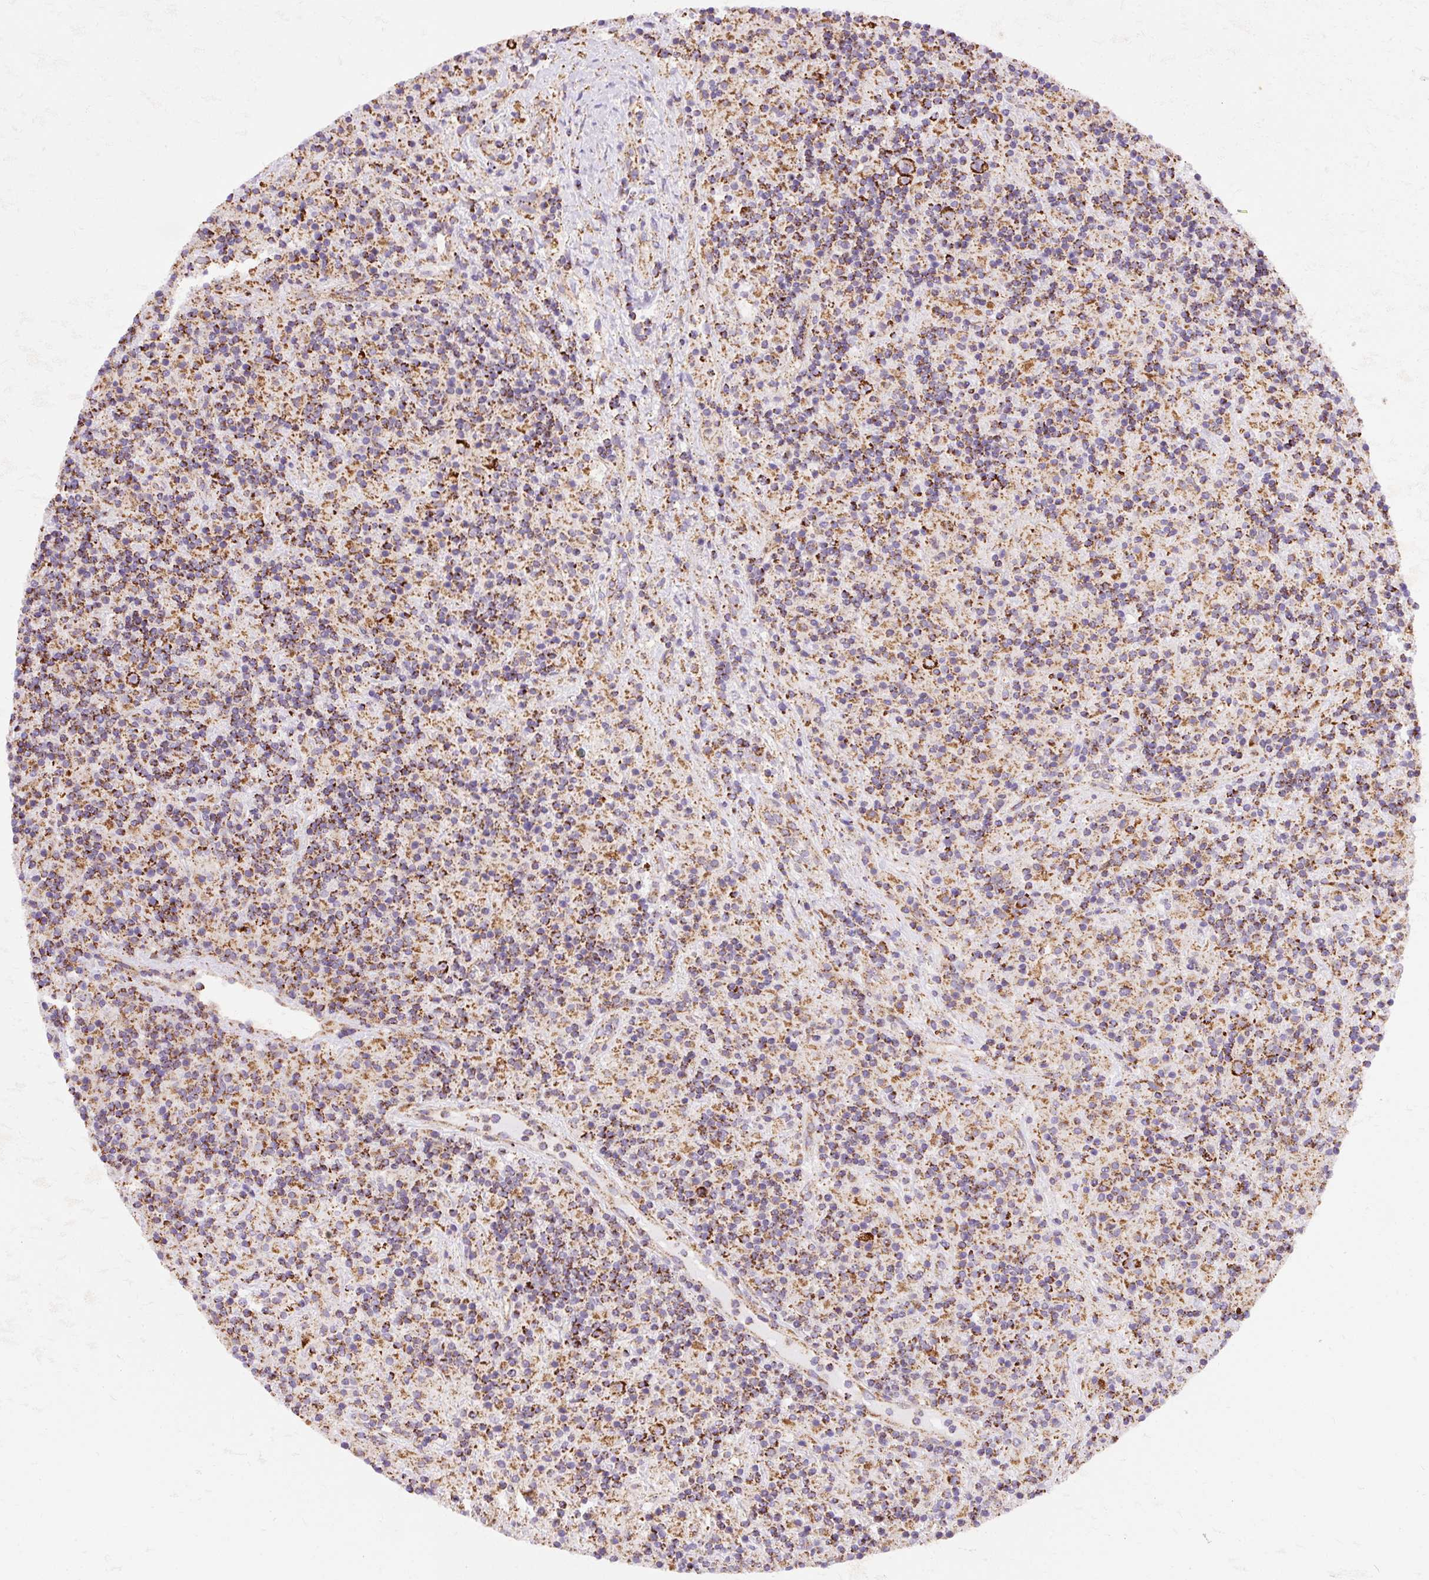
{"staining": {"intensity": "strong", "quantity": ">75%", "location": "cytoplasmic/membranous"}, "tissue": "lymphoma", "cell_type": "Tumor cells", "image_type": "cancer", "snomed": [{"axis": "morphology", "description": "Hodgkin's disease, NOS"}, {"axis": "topography", "description": "Lymph node"}], "caption": "Human Hodgkin's disease stained with a protein marker exhibits strong staining in tumor cells.", "gene": "CEP290", "patient": {"sex": "male", "age": 70}}